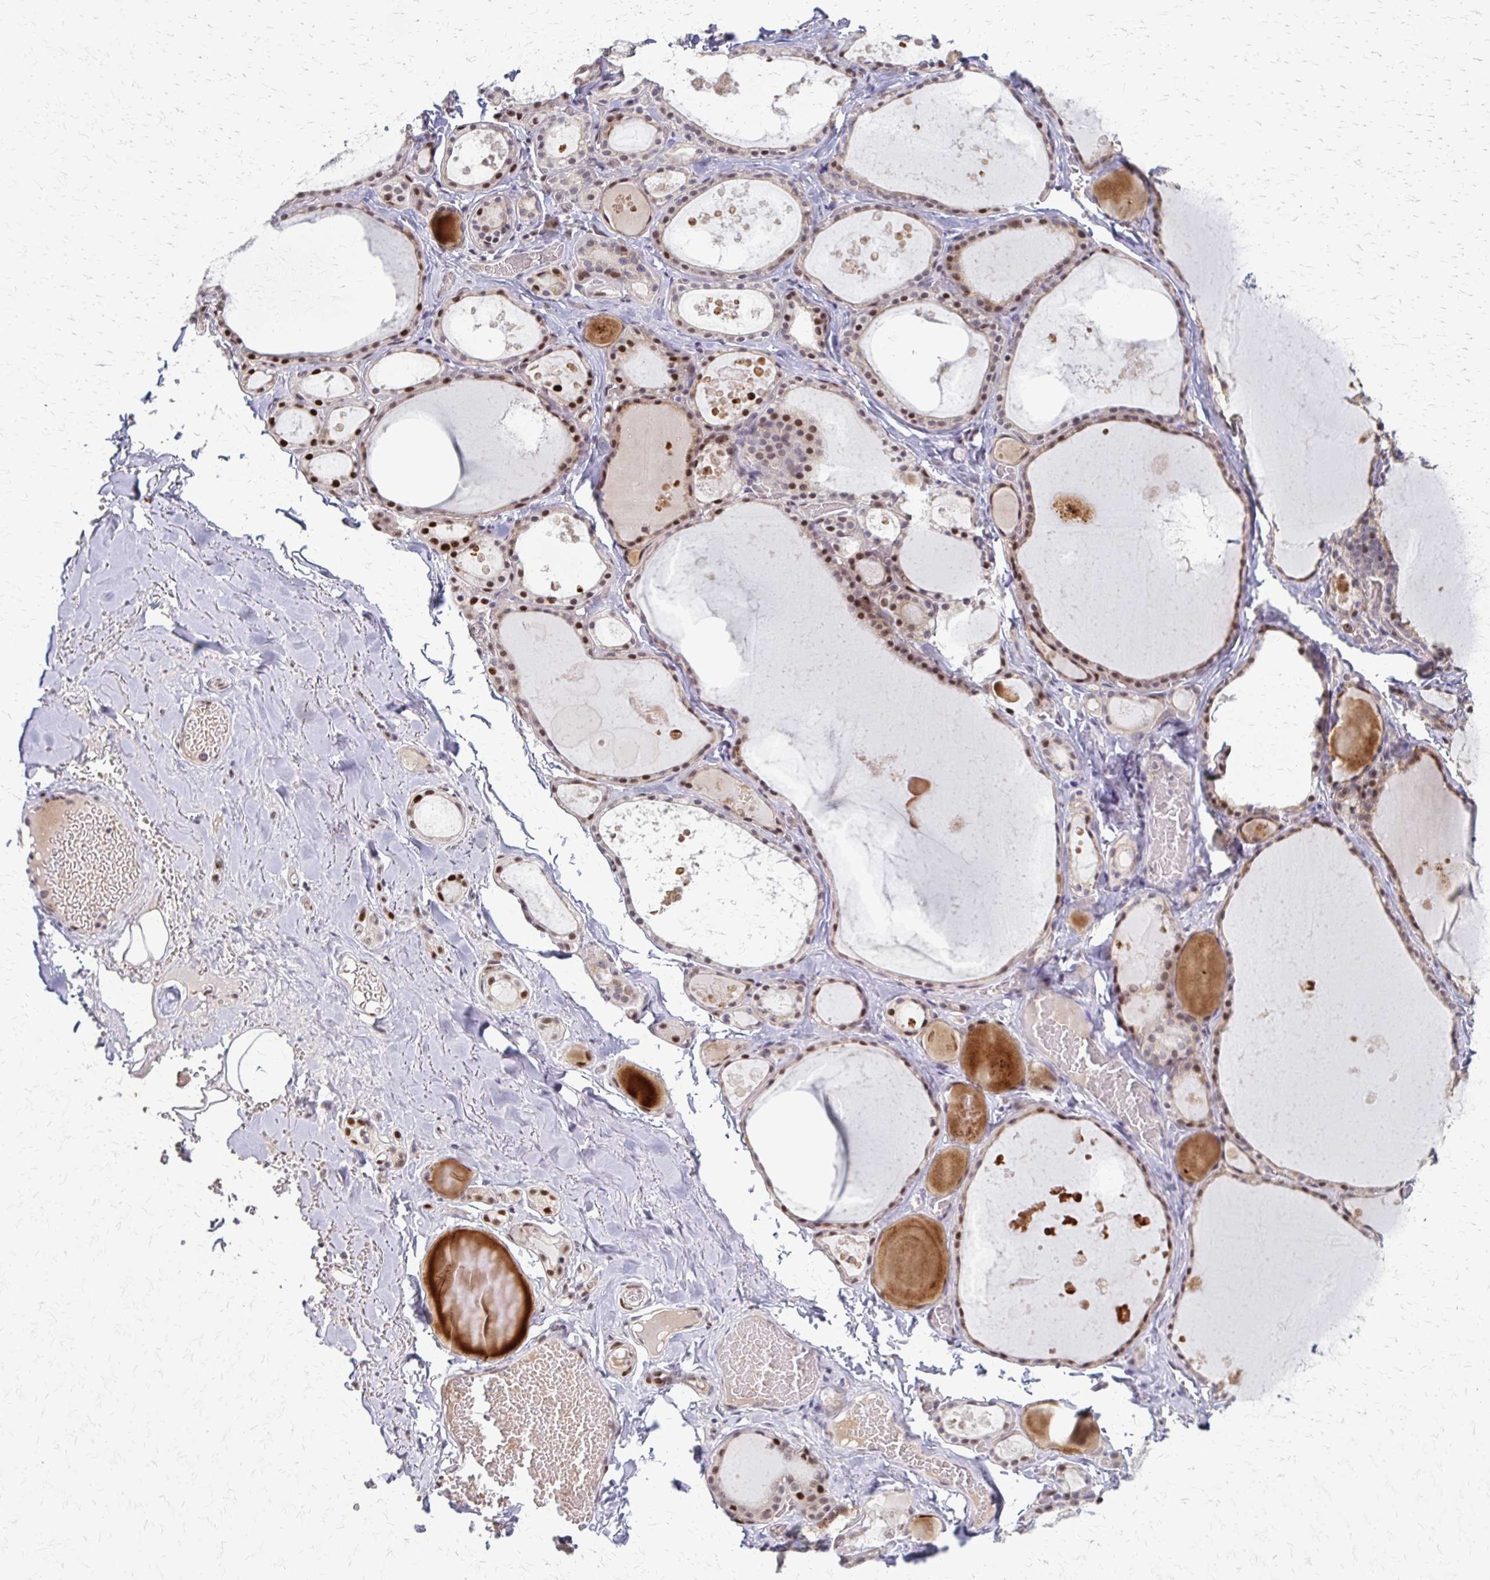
{"staining": {"intensity": "strong", "quantity": "25%-75%", "location": "nuclear"}, "tissue": "thyroid gland", "cell_type": "Glandular cells", "image_type": "normal", "snomed": [{"axis": "morphology", "description": "Normal tissue, NOS"}, {"axis": "topography", "description": "Thyroid gland"}], "caption": "An immunohistochemistry (IHC) photomicrograph of unremarkable tissue is shown. Protein staining in brown labels strong nuclear positivity in thyroid gland within glandular cells. Nuclei are stained in blue.", "gene": "TRIR", "patient": {"sex": "male", "age": 56}}